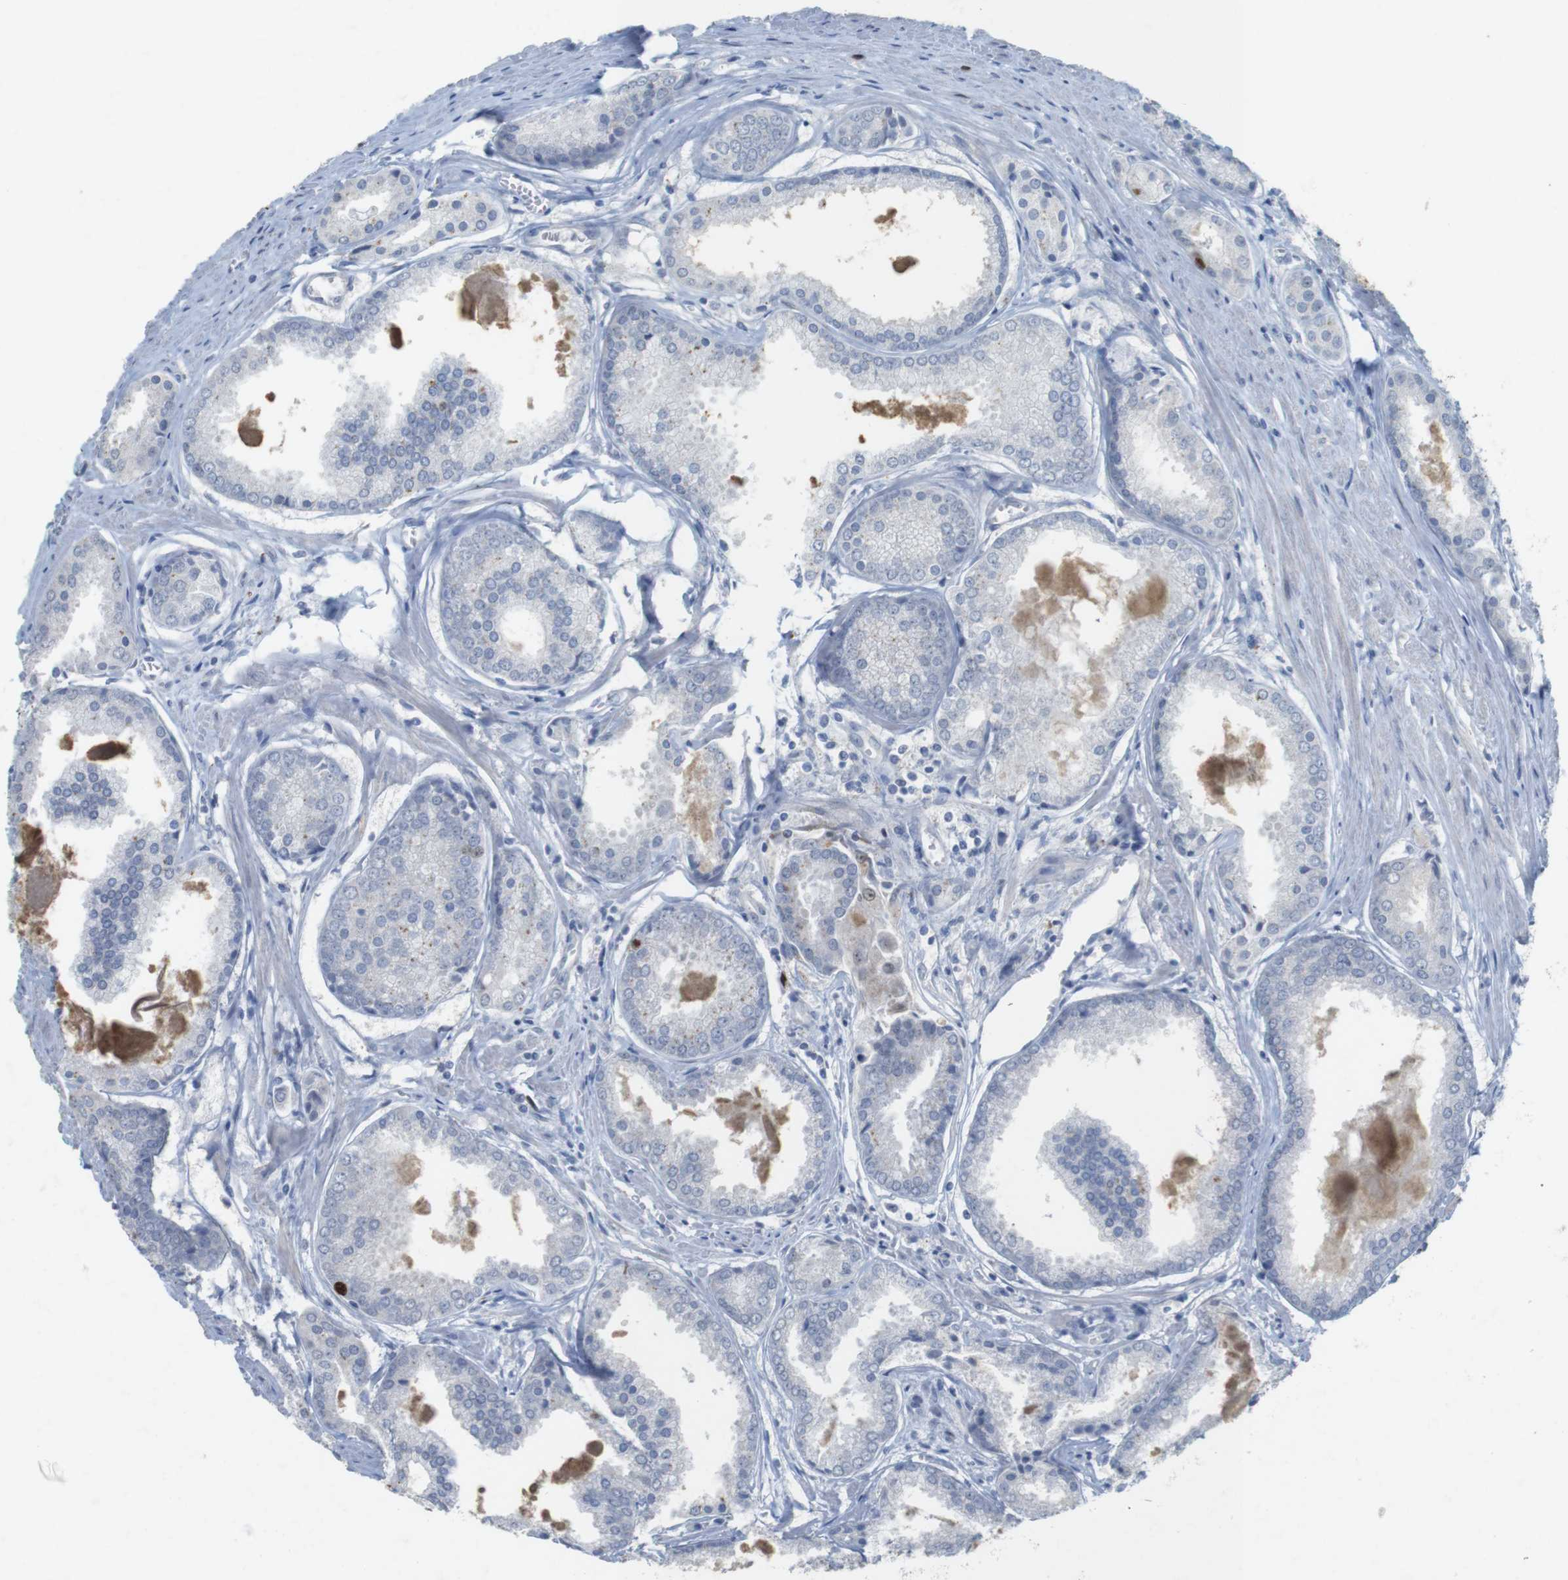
{"staining": {"intensity": "negative", "quantity": "none", "location": "none"}, "tissue": "prostate cancer", "cell_type": "Tumor cells", "image_type": "cancer", "snomed": [{"axis": "morphology", "description": "Adenocarcinoma, Low grade"}, {"axis": "topography", "description": "Prostate"}], "caption": "IHC photomicrograph of human prostate cancer stained for a protein (brown), which exhibits no staining in tumor cells.", "gene": "KPNA2", "patient": {"sex": "male", "age": 64}}